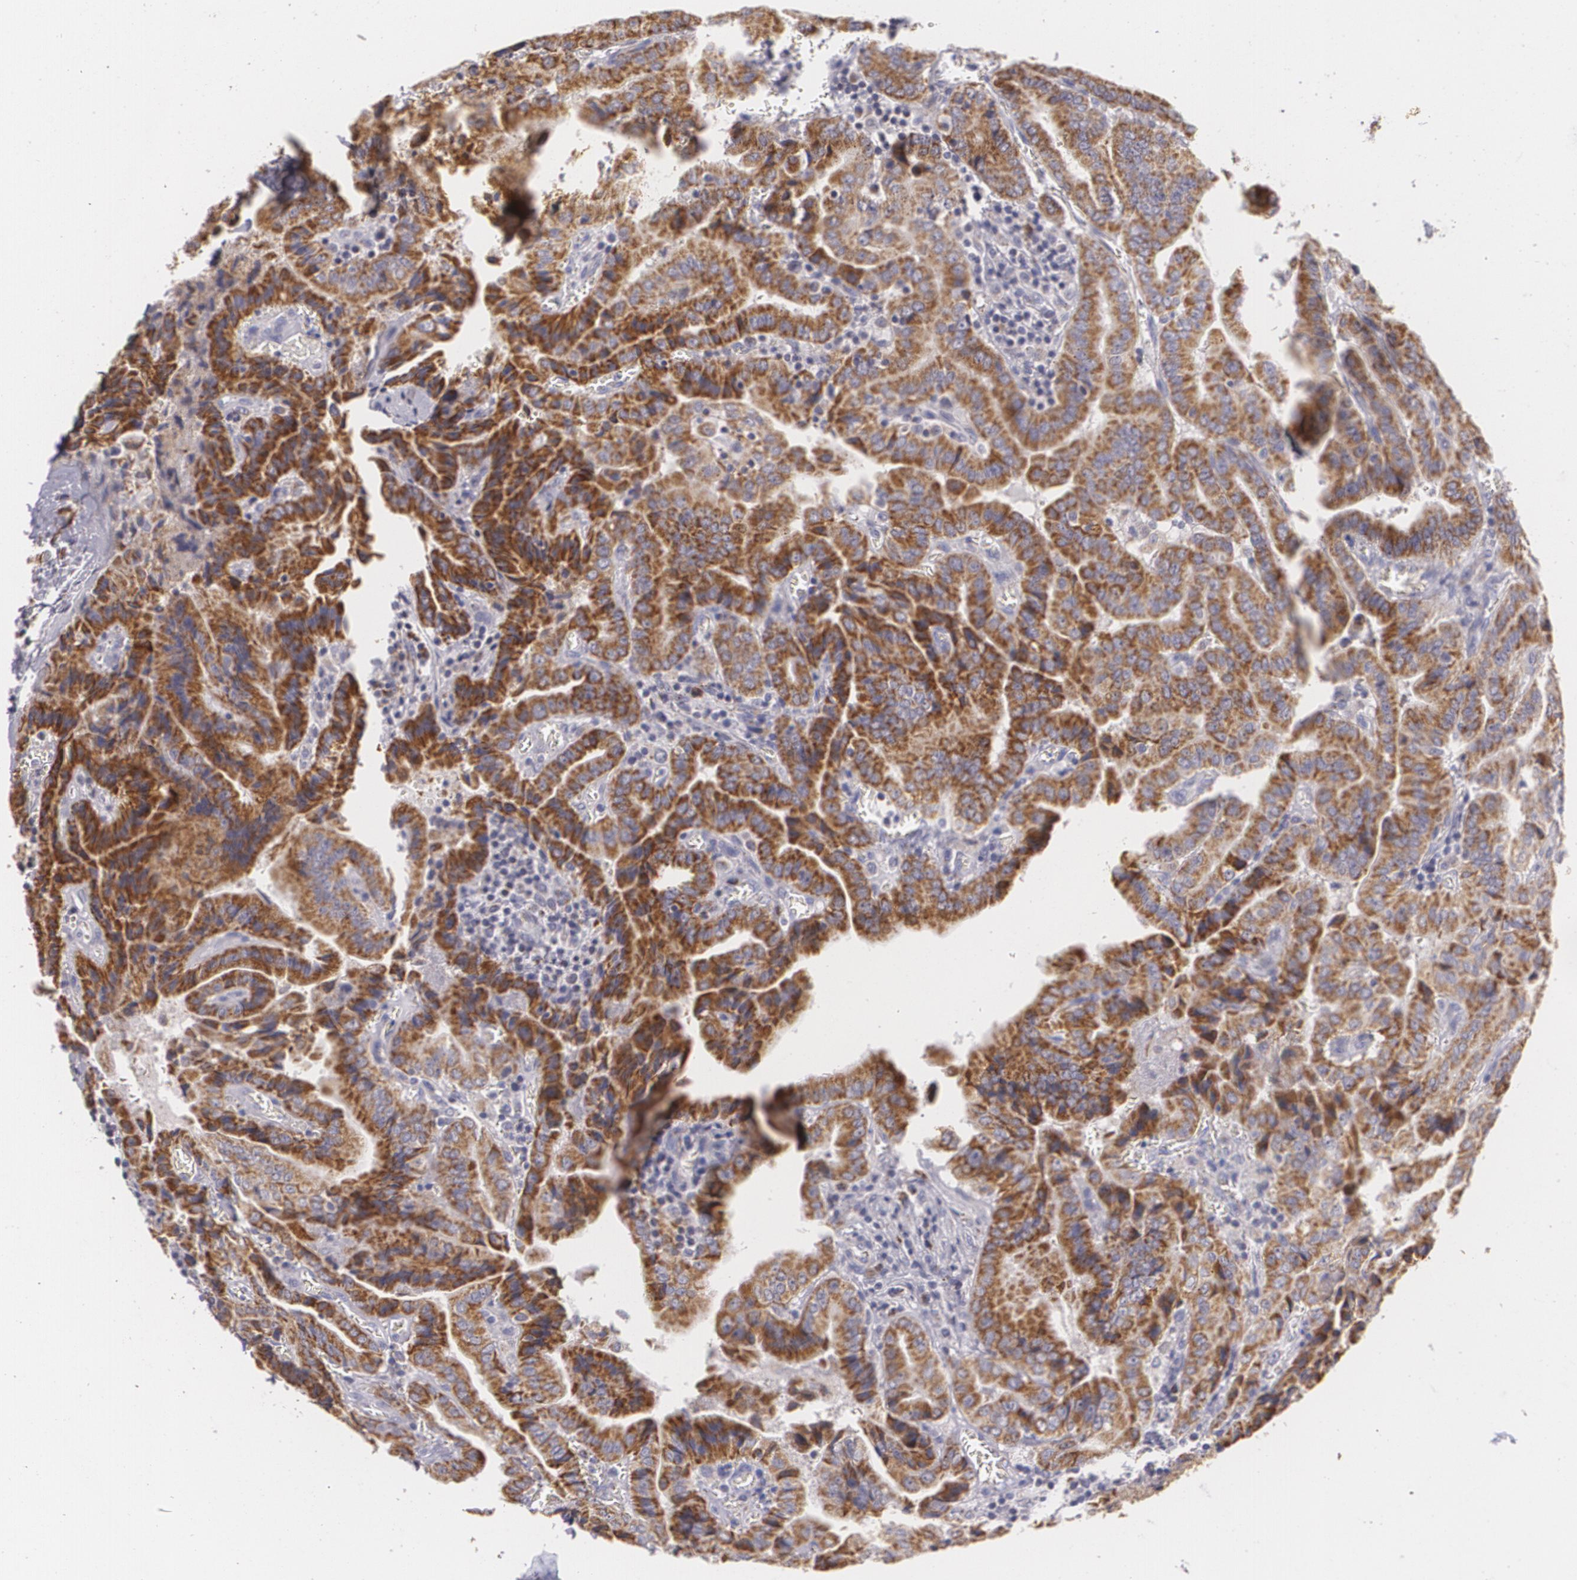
{"staining": {"intensity": "moderate", "quantity": ">75%", "location": "cytoplasmic/membranous"}, "tissue": "thyroid cancer", "cell_type": "Tumor cells", "image_type": "cancer", "snomed": [{"axis": "morphology", "description": "Papillary adenocarcinoma, NOS"}, {"axis": "topography", "description": "Thyroid gland"}], "caption": "DAB immunohistochemical staining of human papillary adenocarcinoma (thyroid) exhibits moderate cytoplasmic/membranous protein expression in approximately >75% of tumor cells. The staining was performed using DAB to visualize the protein expression in brown, while the nuclei were stained in blue with hematoxylin (Magnification: 20x).", "gene": "CILK1", "patient": {"sex": "female", "age": 71}}